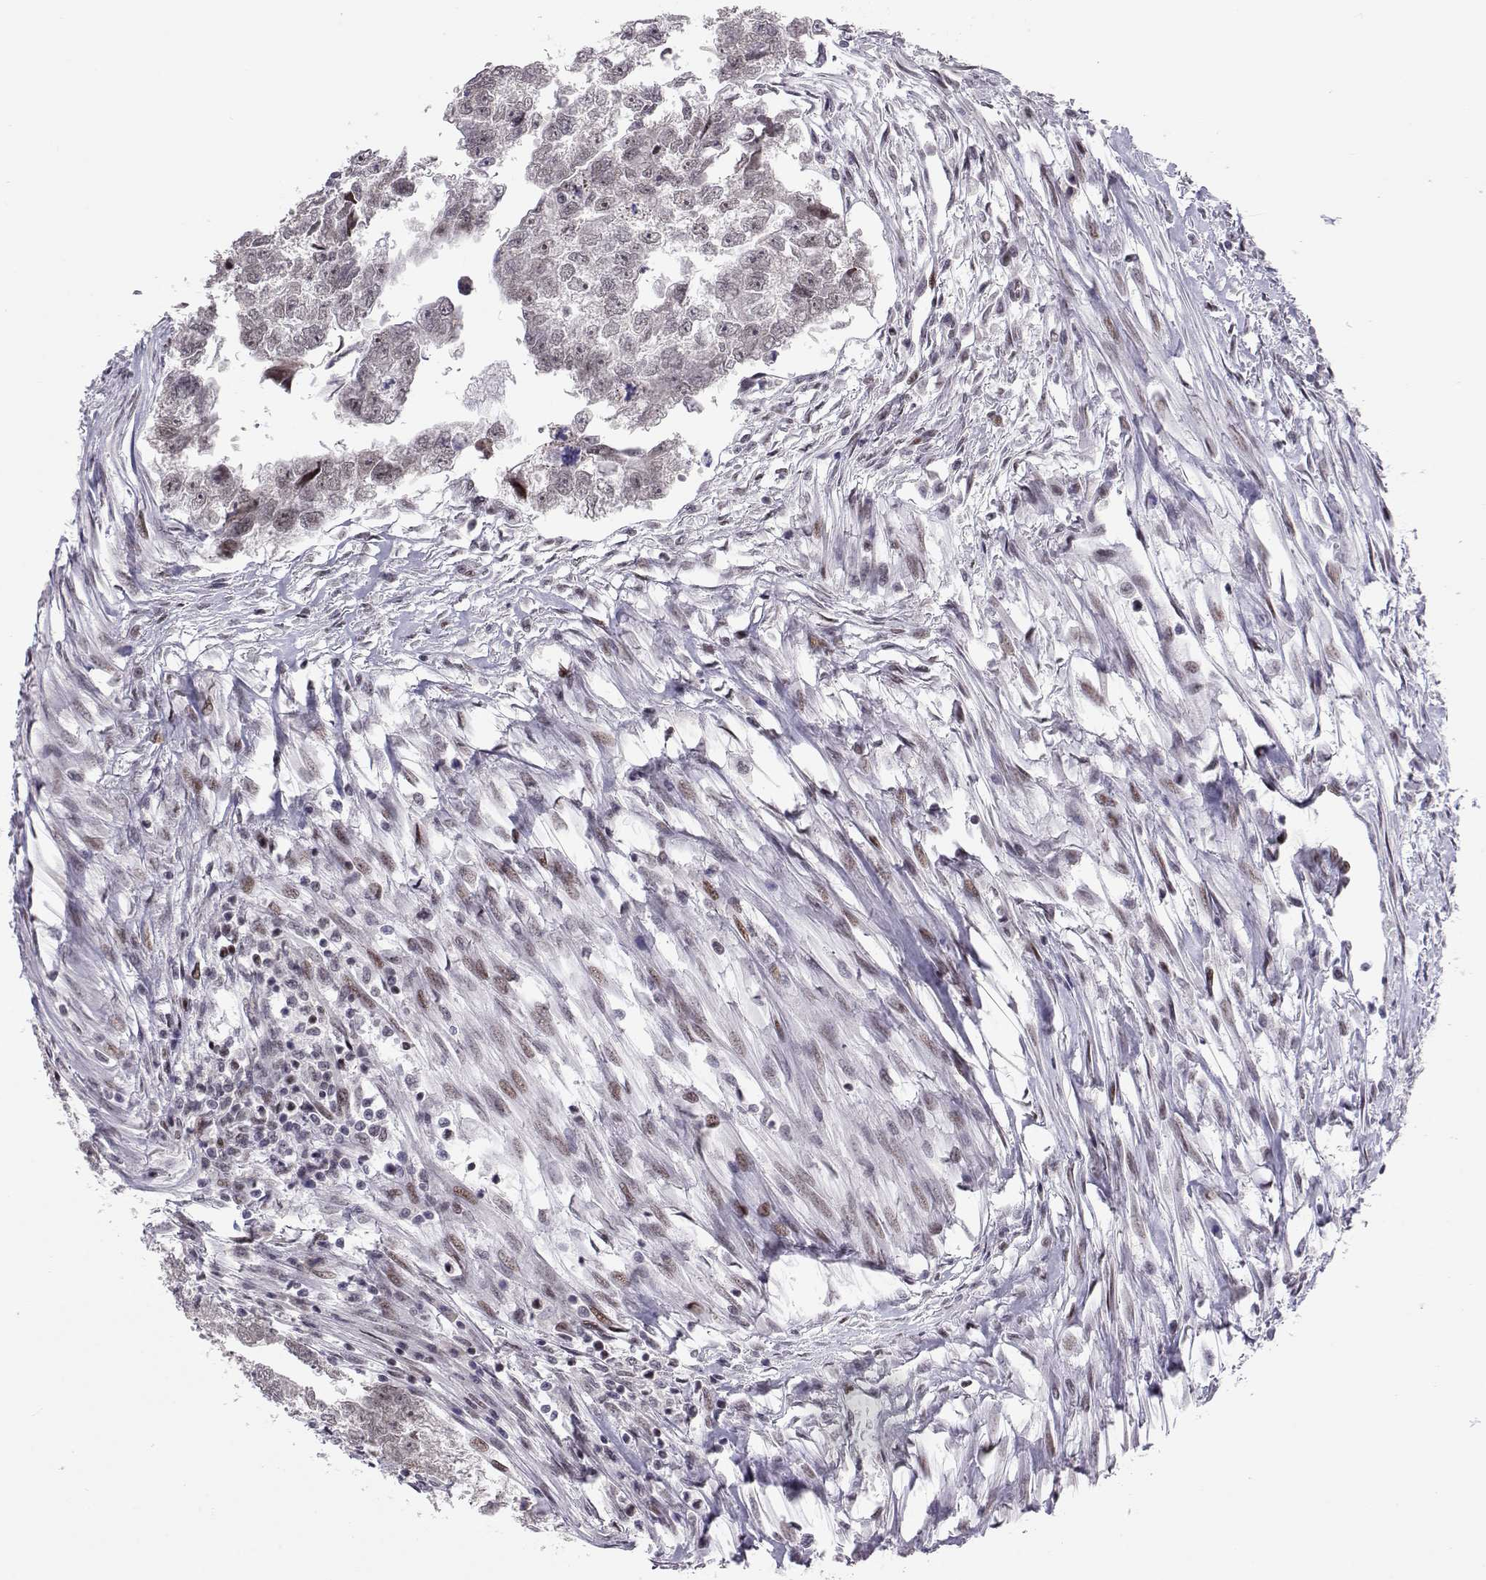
{"staining": {"intensity": "negative", "quantity": "none", "location": "none"}, "tissue": "testis cancer", "cell_type": "Tumor cells", "image_type": "cancer", "snomed": [{"axis": "morphology", "description": "Carcinoma, Embryonal, NOS"}, {"axis": "morphology", "description": "Teratoma, malignant, NOS"}, {"axis": "topography", "description": "Testis"}], "caption": "This is an immunohistochemistry photomicrograph of human testis cancer (teratoma (malignant)). There is no staining in tumor cells.", "gene": "SIX6", "patient": {"sex": "male", "age": 44}}